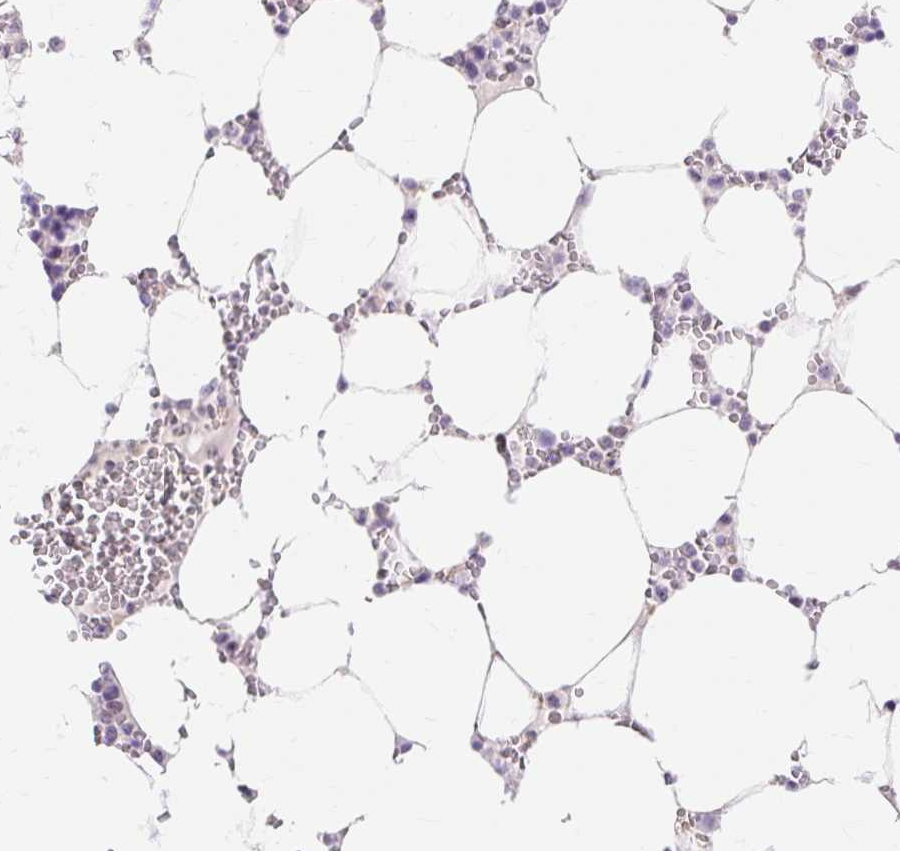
{"staining": {"intensity": "moderate", "quantity": "<25%", "location": "nuclear"}, "tissue": "bone marrow", "cell_type": "Hematopoietic cells", "image_type": "normal", "snomed": [{"axis": "morphology", "description": "Normal tissue, NOS"}, {"axis": "topography", "description": "Bone marrow"}], "caption": "Immunohistochemistry (IHC) of benign bone marrow reveals low levels of moderate nuclear positivity in approximately <25% of hematopoietic cells. (Brightfield microscopy of DAB IHC at high magnification).", "gene": "OBP2A", "patient": {"sex": "male", "age": 64}}